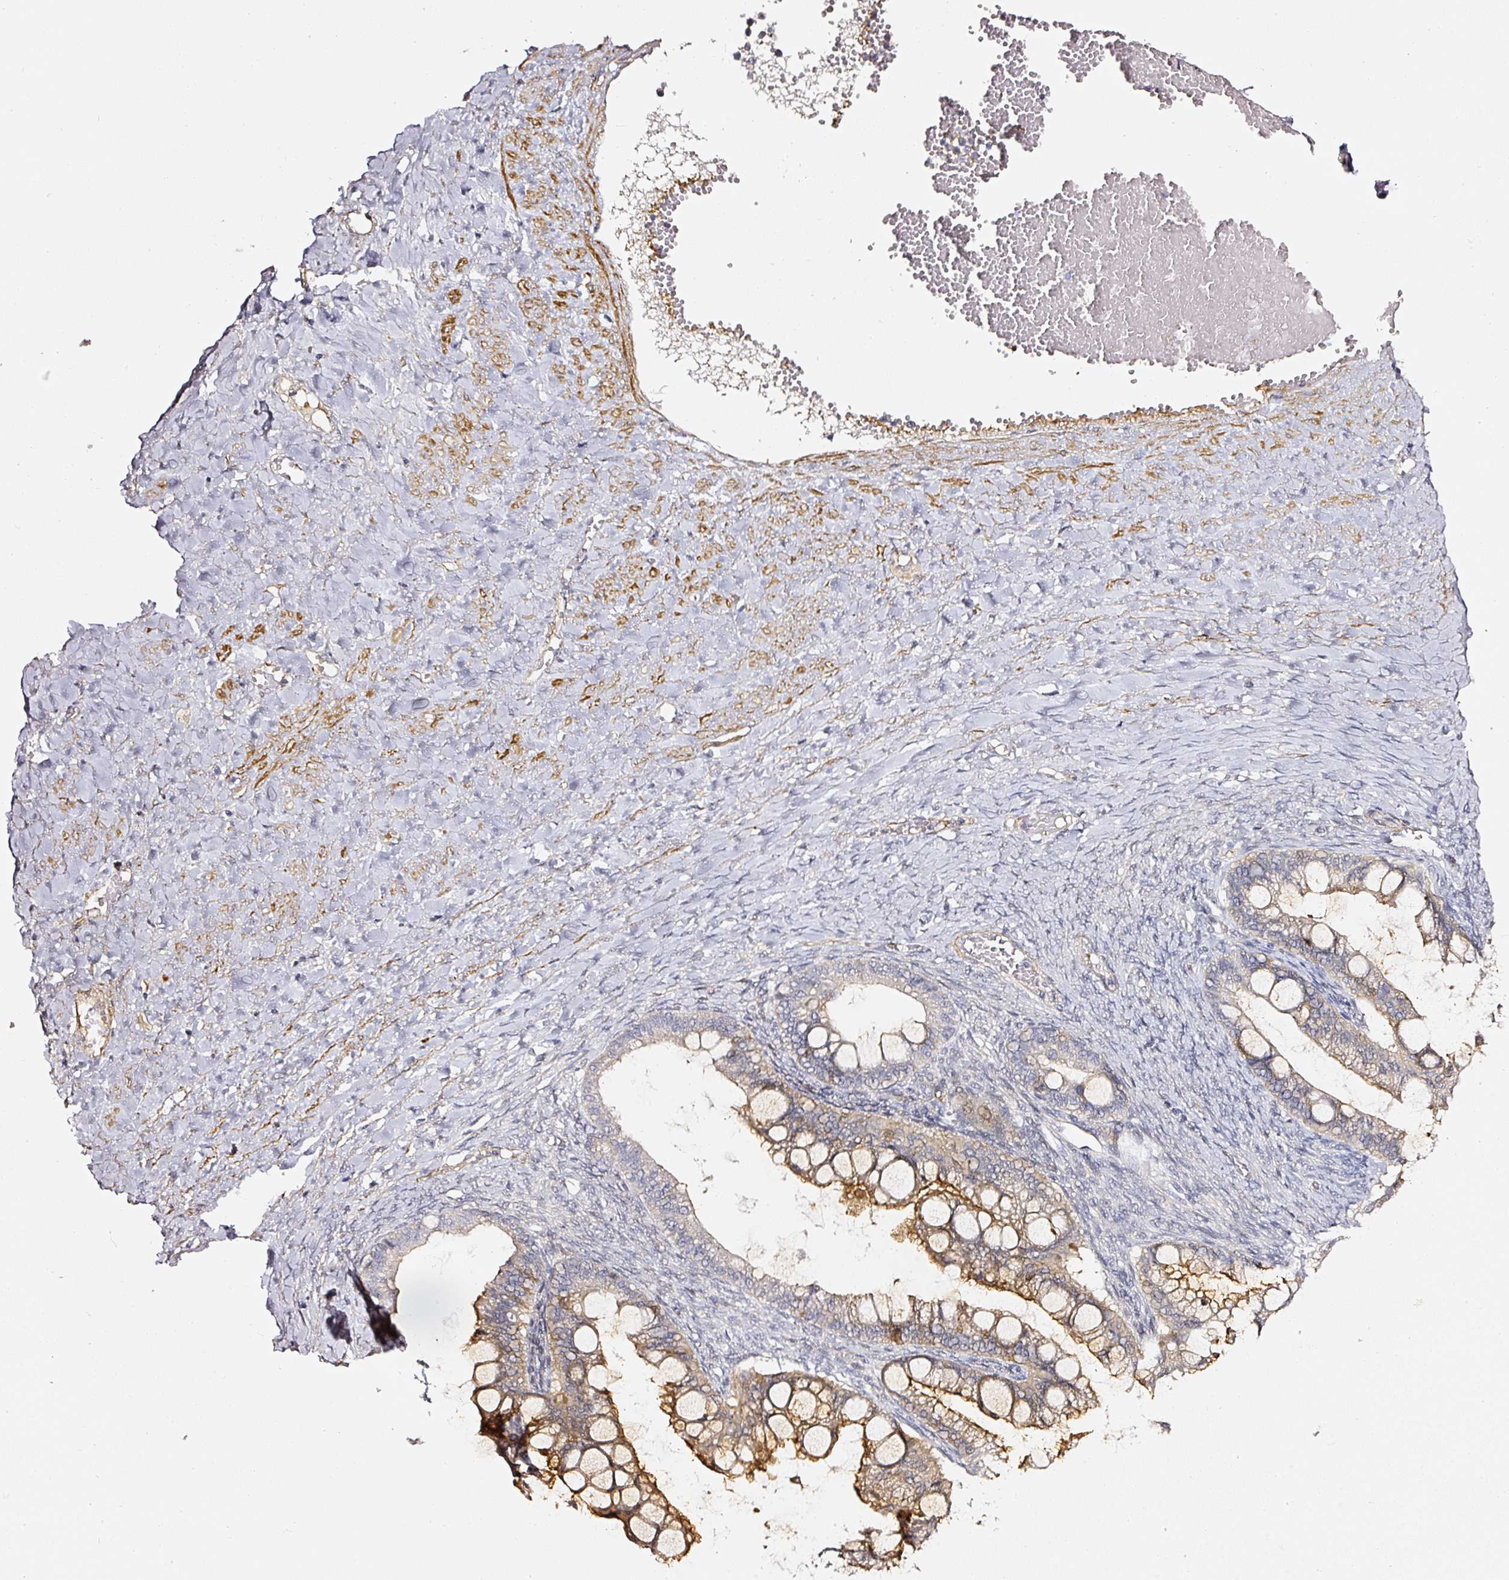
{"staining": {"intensity": "moderate", "quantity": "25%-75%", "location": "cytoplasmic/membranous"}, "tissue": "ovarian cancer", "cell_type": "Tumor cells", "image_type": "cancer", "snomed": [{"axis": "morphology", "description": "Cystadenocarcinoma, mucinous, NOS"}, {"axis": "topography", "description": "Ovary"}], "caption": "A brown stain highlights moderate cytoplasmic/membranous positivity of a protein in human mucinous cystadenocarcinoma (ovarian) tumor cells.", "gene": "TOGARAM1", "patient": {"sex": "female", "age": 73}}